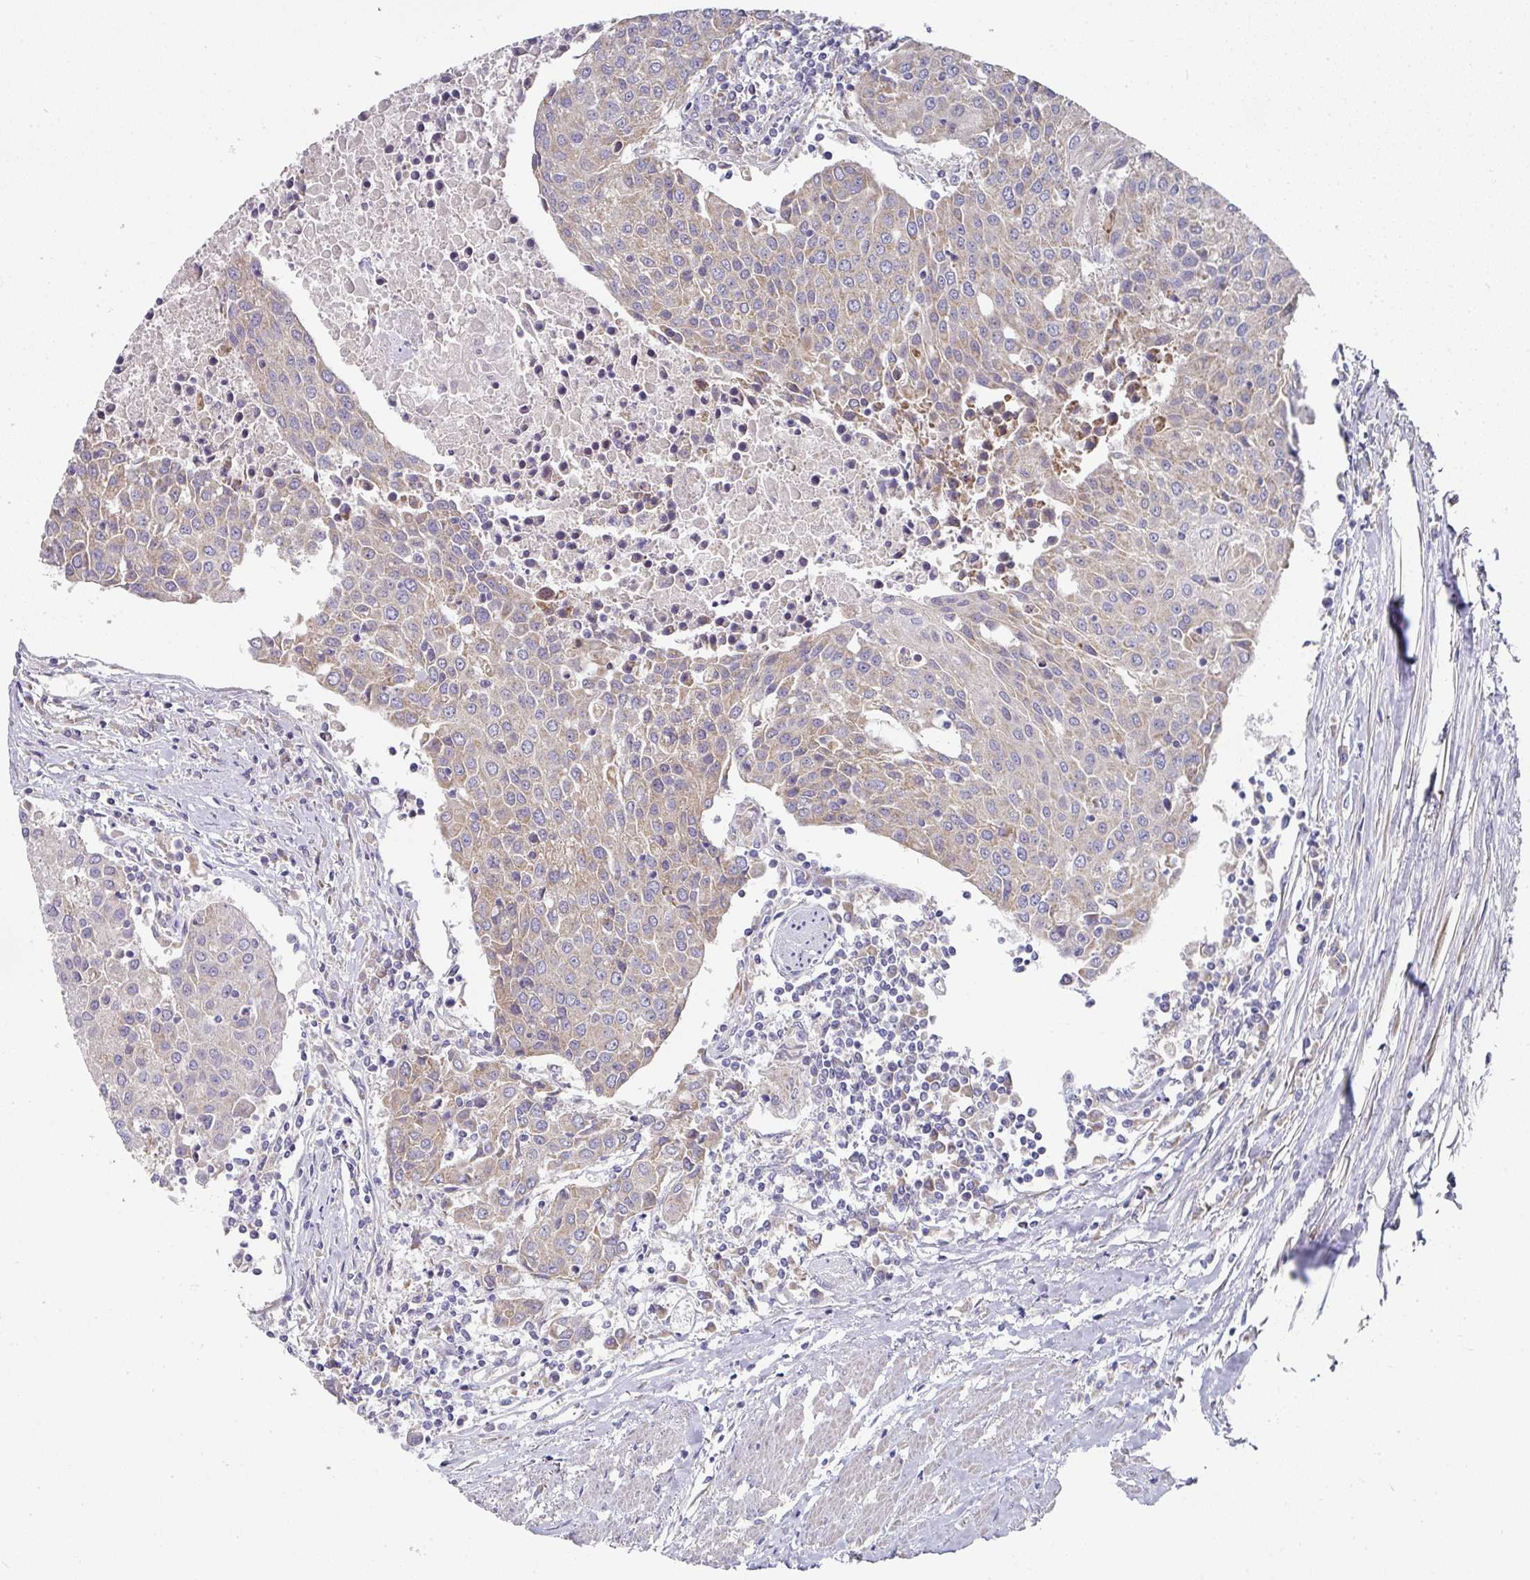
{"staining": {"intensity": "weak", "quantity": "25%-75%", "location": "cytoplasmic/membranous"}, "tissue": "urothelial cancer", "cell_type": "Tumor cells", "image_type": "cancer", "snomed": [{"axis": "morphology", "description": "Urothelial carcinoma, High grade"}, {"axis": "topography", "description": "Urinary bladder"}], "caption": "Approximately 25%-75% of tumor cells in human urothelial cancer exhibit weak cytoplasmic/membranous protein expression as visualized by brown immunohistochemical staining.", "gene": "PYROXD2", "patient": {"sex": "female", "age": 85}}